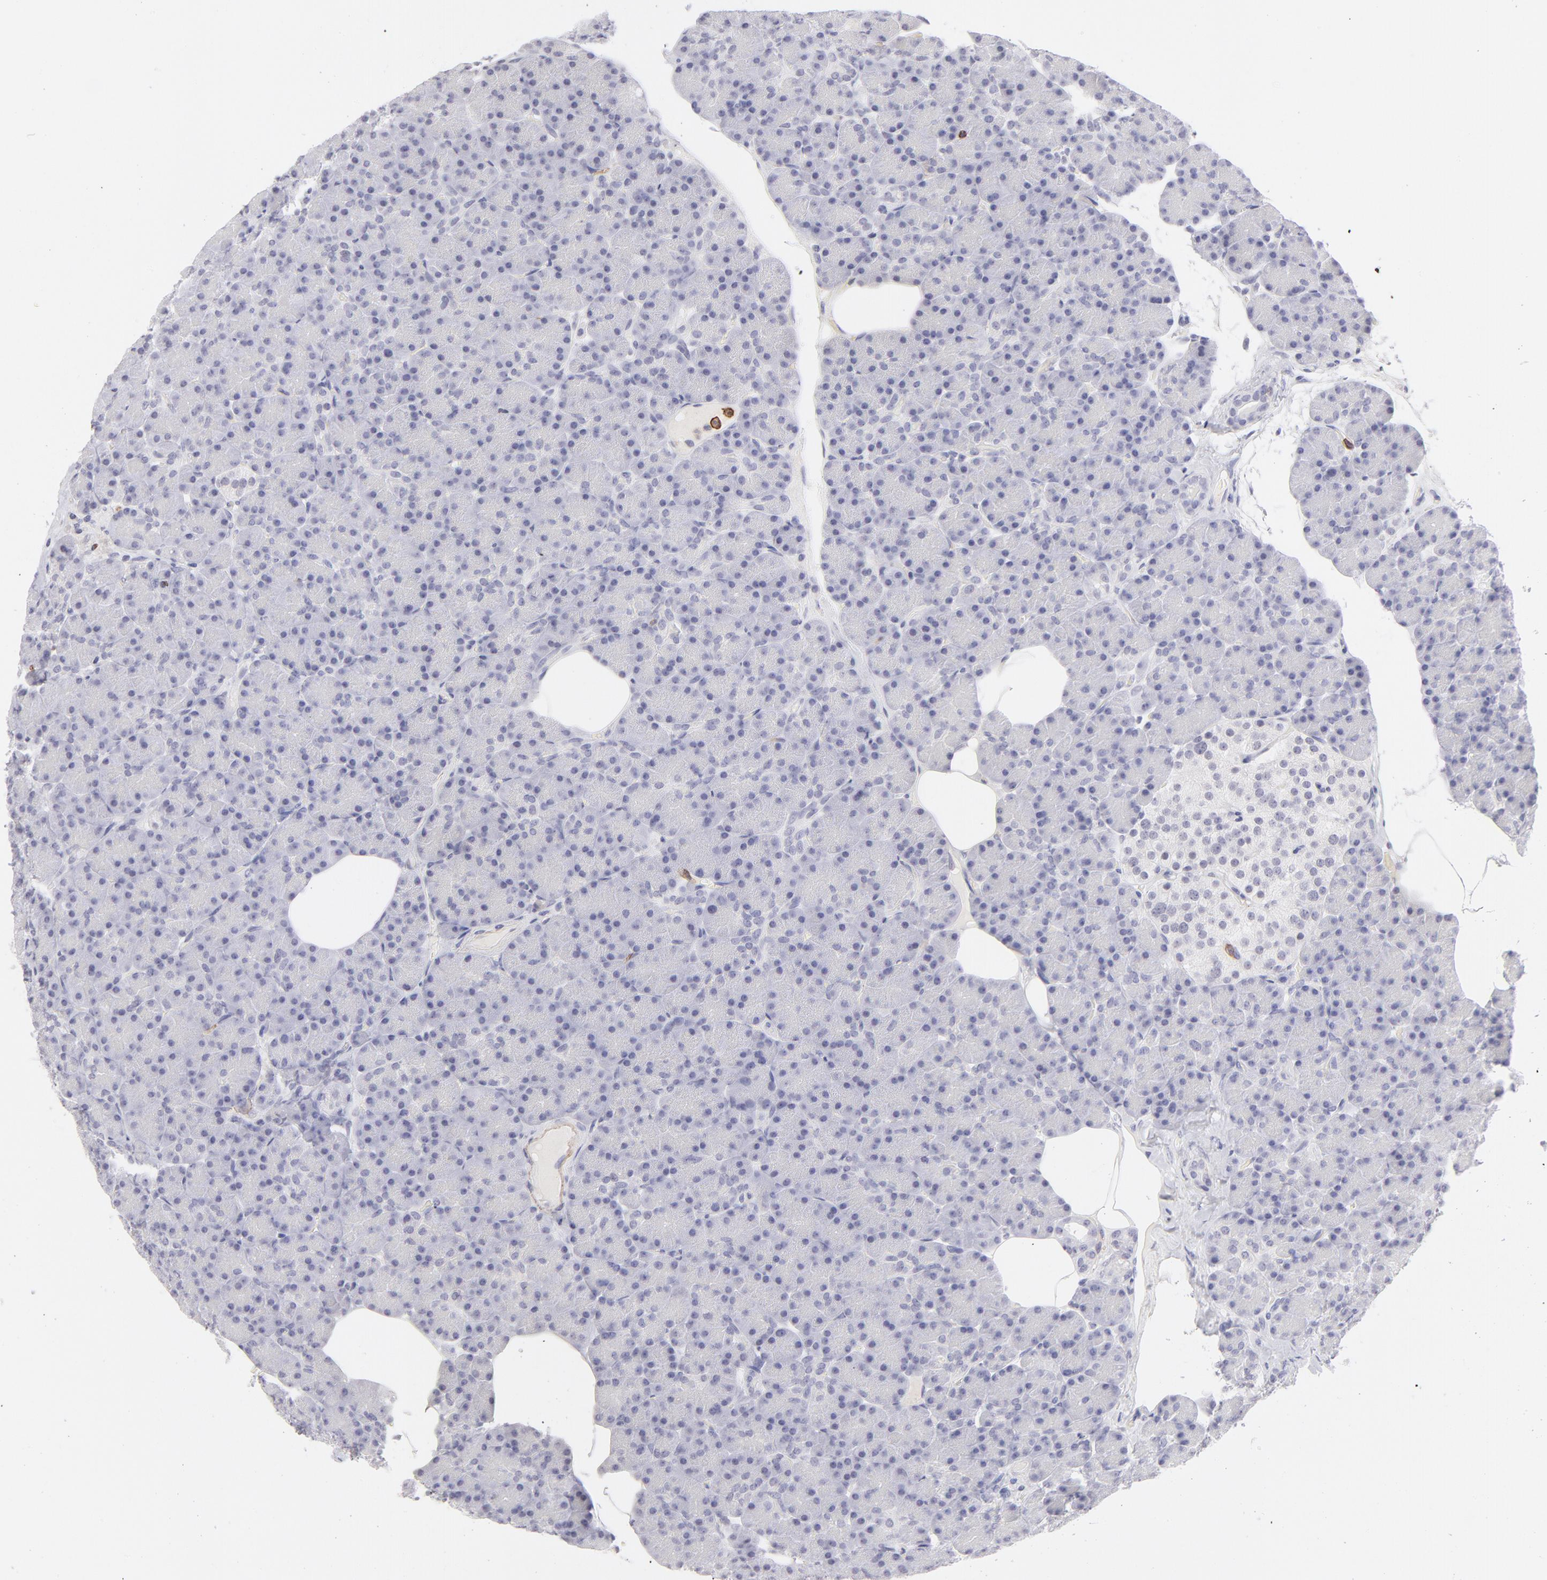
{"staining": {"intensity": "negative", "quantity": "none", "location": "none"}, "tissue": "pancreas", "cell_type": "Exocrine glandular cells", "image_type": "normal", "snomed": [{"axis": "morphology", "description": "Normal tissue, NOS"}, {"axis": "topography", "description": "Pancreas"}], "caption": "IHC photomicrograph of benign pancreas: pancreas stained with DAB reveals no significant protein staining in exocrine glandular cells. The staining was performed using DAB (3,3'-diaminobenzidine) to visualize the protein expression in brown, while the nuclei were stained in blue with hematoxylin (Magnification: 20x).", "gene": "LTB4R", "patient": {"sex": "female", "age": 43}}